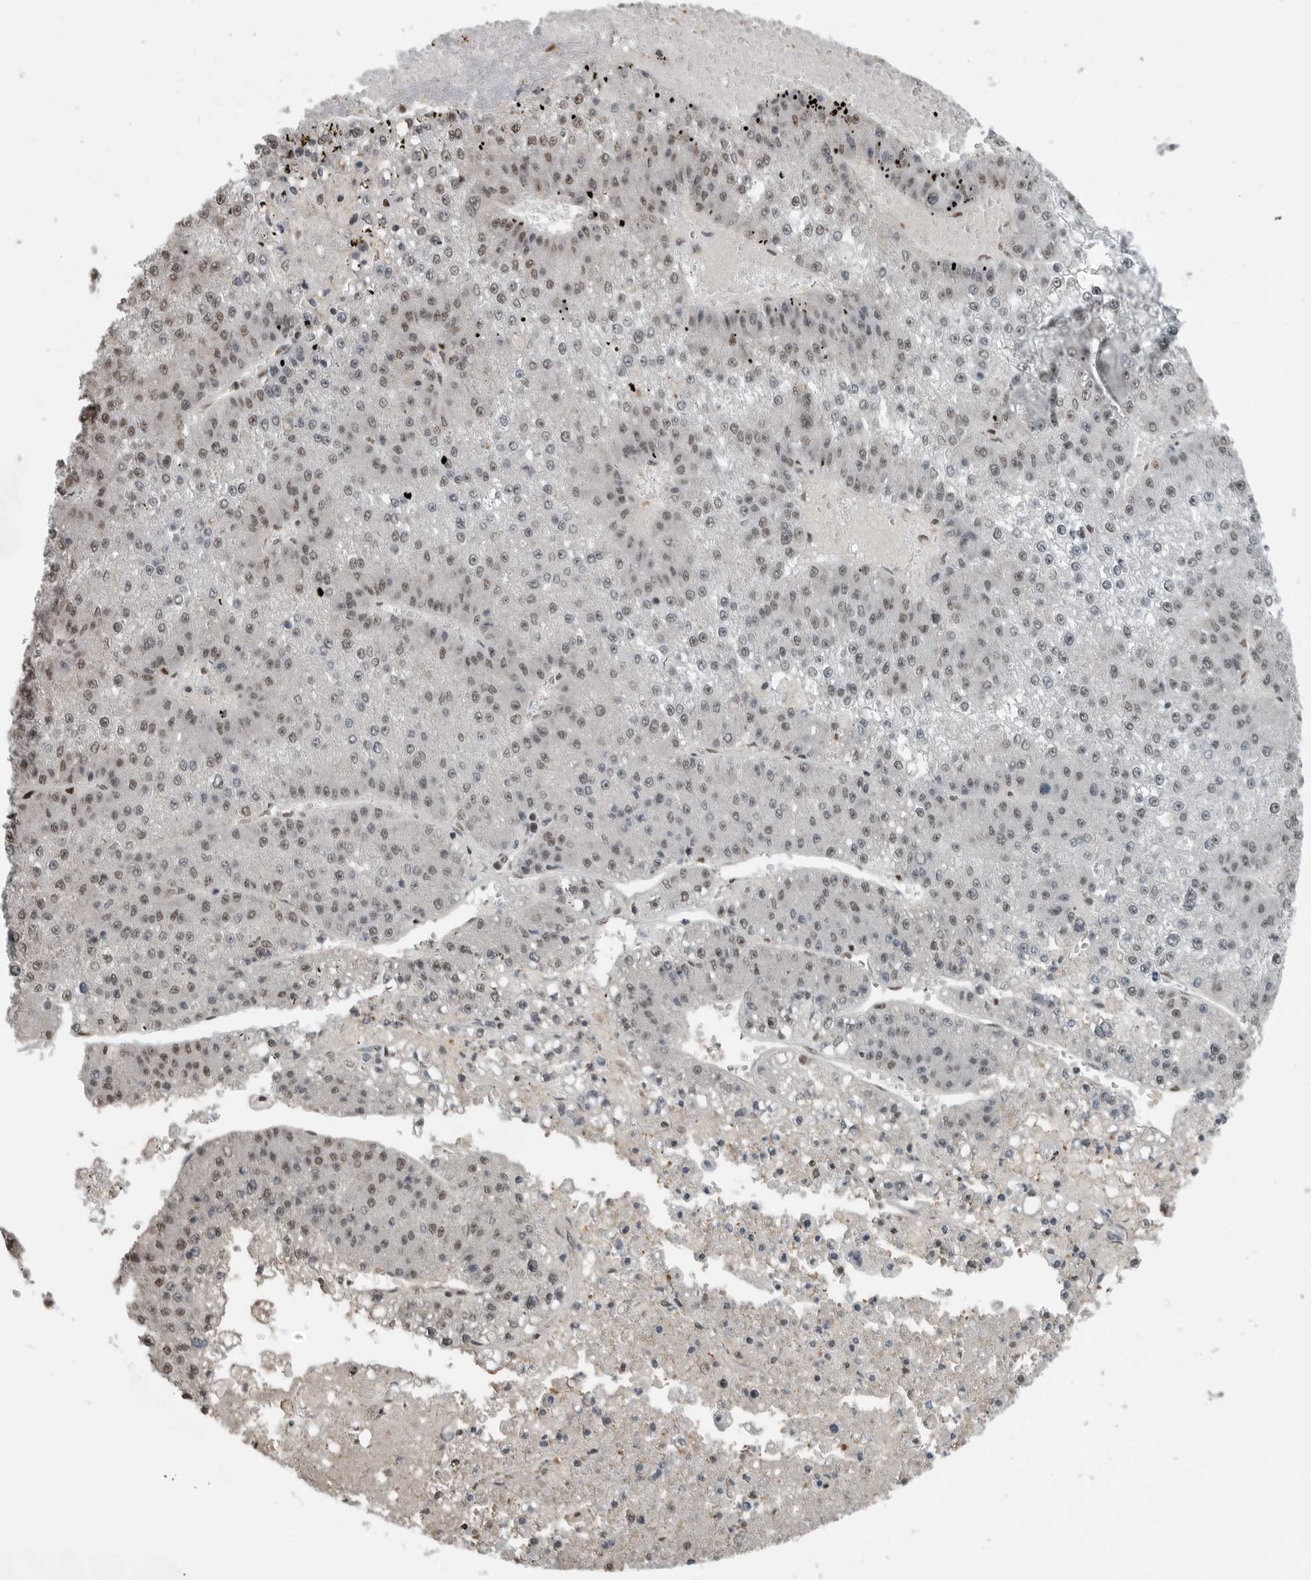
{"staining": {"intensity": "weak", "quantity": ">75%", "location": "nuclear"}, "tissue": "liver cancer", "cell_type": "Tumor cells", "image_type": "cancer", "snomed": [{"axis": "morphology", "description": "Carcinoma, Hepatocellular, NOS"}, {"axis": "topography", "description": "Liver"}], "caption": "Immunohistochemistry (IHC) (DAB (3,3'-diaminobenzidine)) staining of hepatocellular carcinoma (liver) displays weak nuclear protein expression in approximately >75% of tumor cells.", "gene": "TGS1", "patient": {"sex": "female", "age": 73}}